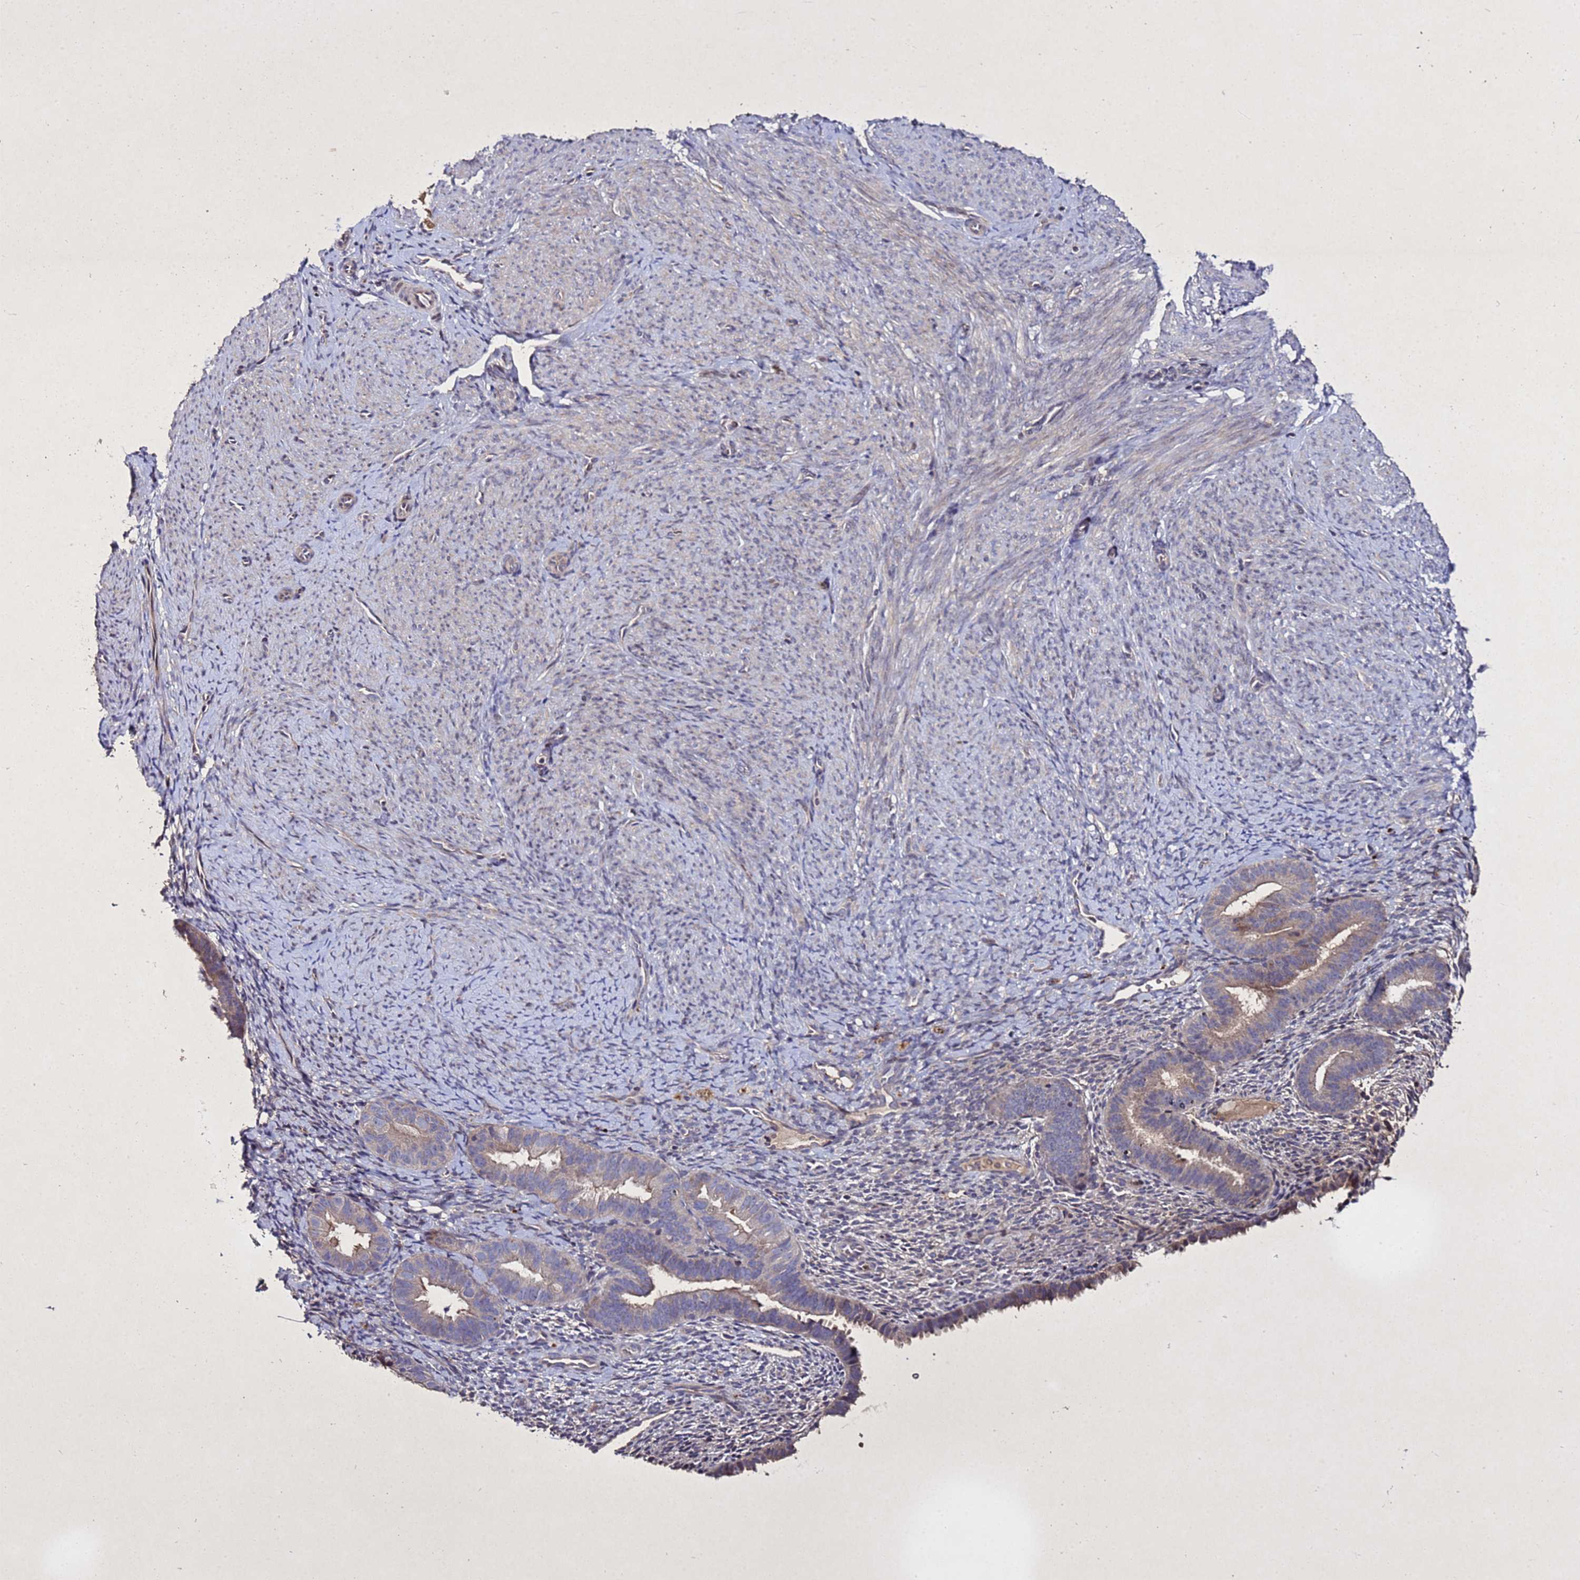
{"staining": {"intensity": "negative", "quantity": "none", "location": "none"}, "tissue": "endometrium", "cell_type": "Cells in endometrial stroma", "image_type": "normal", "snomed": [{"axis": "morphology", "description": "Normal tissue, NOS"}, {"axis": "topography", "description": "Endometrium"}], "caption": "A high-resolution micrograph shows immunohistochemistry (IHC) staining of normal endometrium, which shows no significant staining in cells in endometrial stroma. (DAB (3,3'-diaminobenzidine) immunohistochemistry (IHC), high magnification).", "gene": "SV2B", "patient": {"sex": "female", "age": 65}}